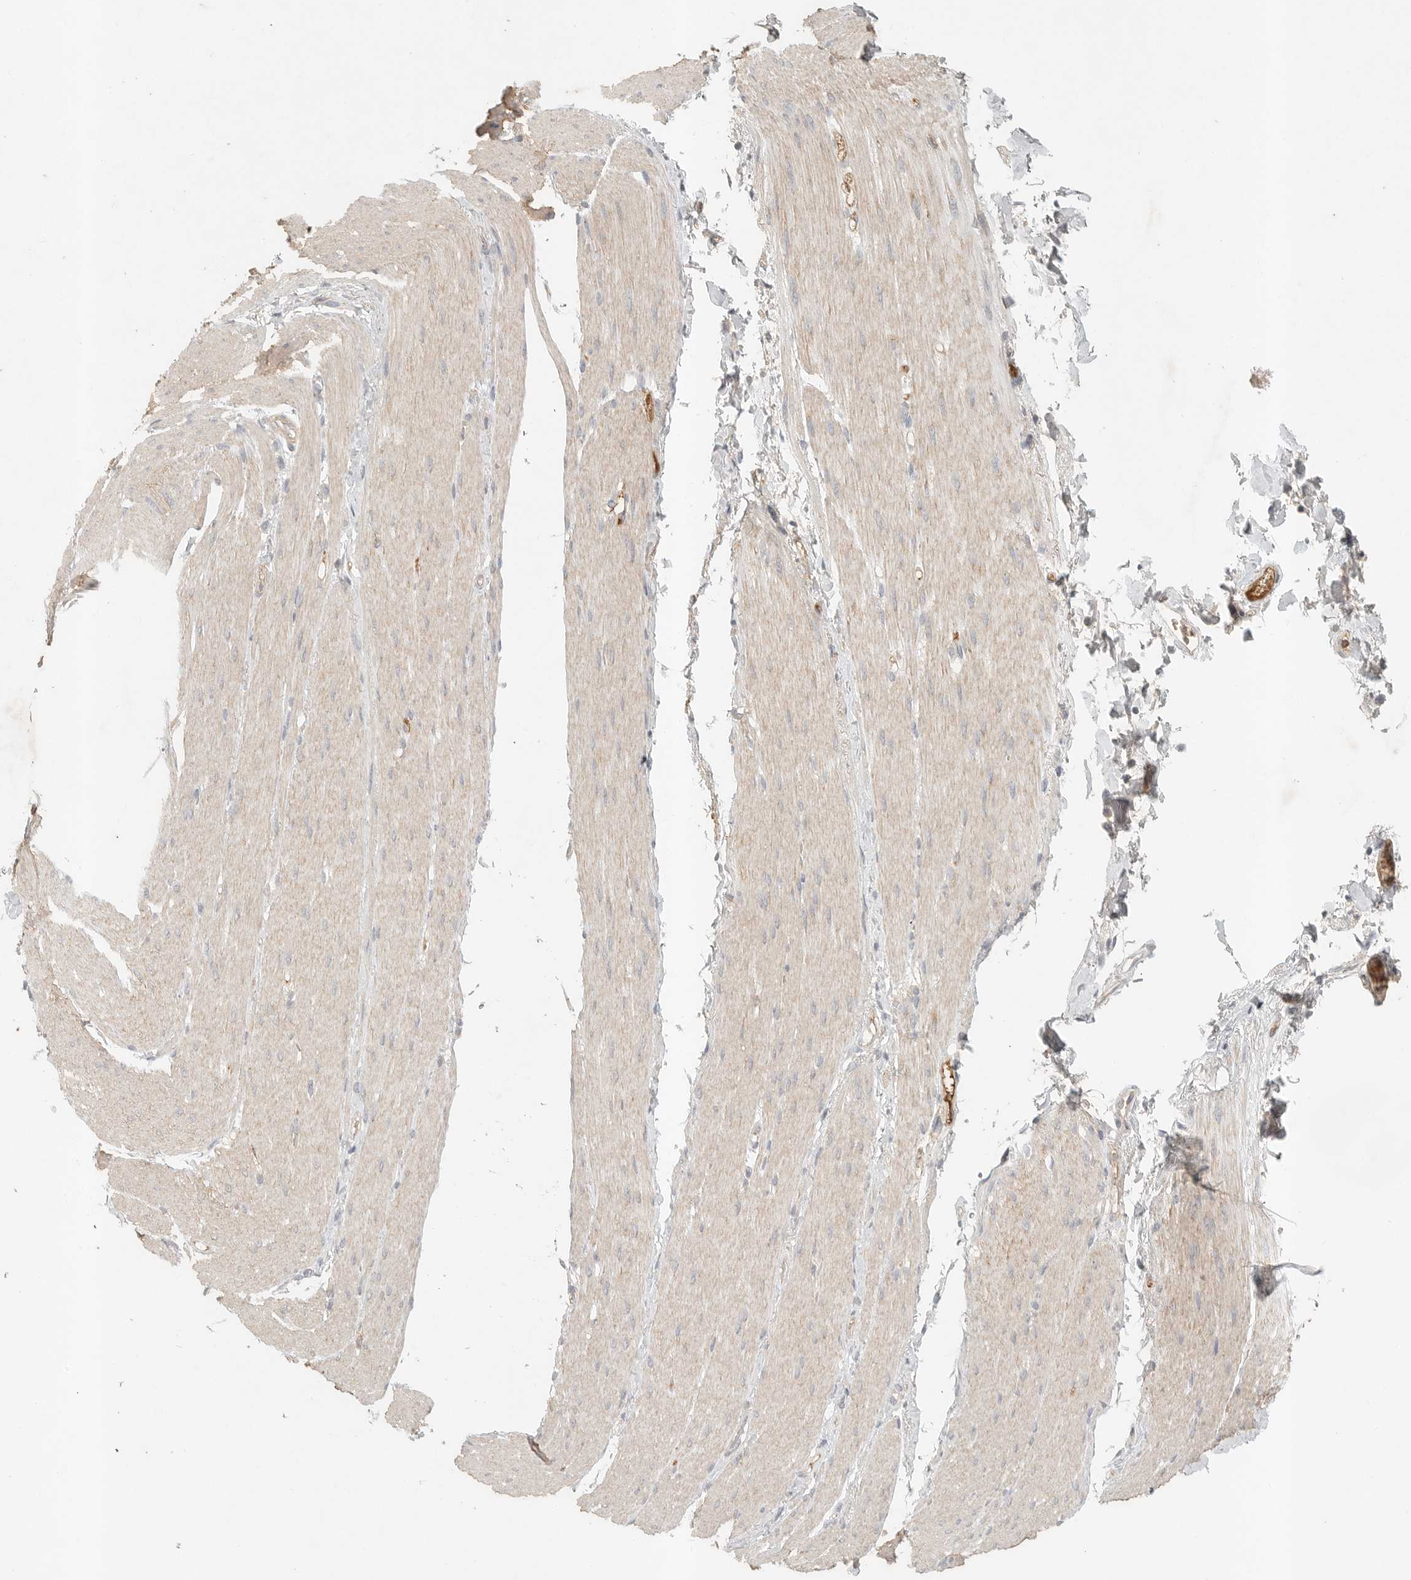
{"staining": {"intensity": "negative", "quantity": "none", "location": "none"}, "tissue": "smooth muscle", "cell_type": "Smooth muscle cells", "image_type": "normal", "snomed": [{"axis": "morphology", "description": "Normal tissue, NOS"}, {"axis": "topography", "description": "Smooth muscle"}, {"axis": "topography", "description": "Small intestine"}], "caption": "This photomicrograph is of benign smooth muscle stained with IHC to label a protein in brown with the nuclei are counter-stained blue. There is no positivity in smooth muscle cells. (DAB (3,3'-diaminobenzidine) IHC, high magnification).", "gene": "SLC25A36", "patient": {"sex": "female", "age": 84}}